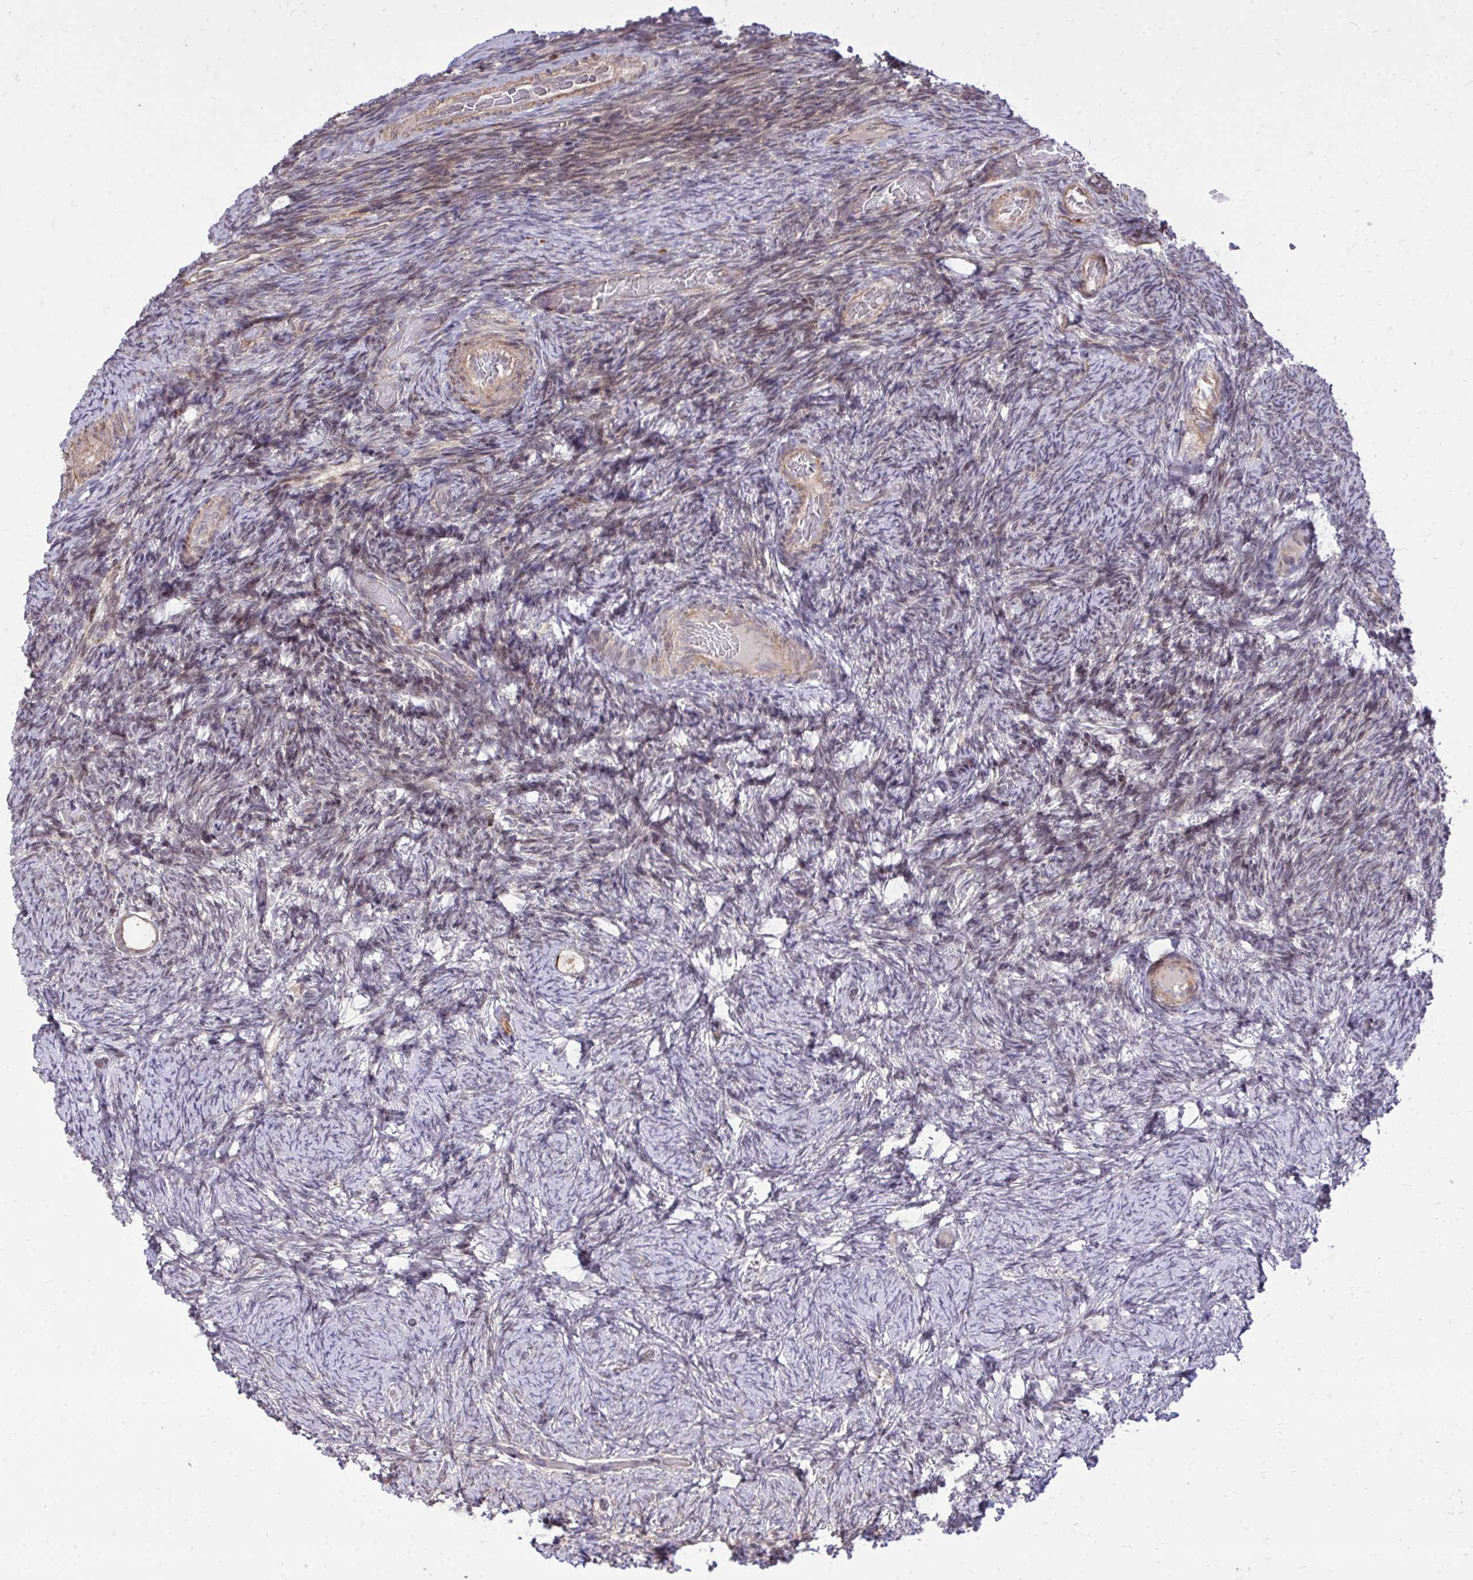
{"staining": {"intensity": "moderate", "quantity": ">75%", "location": "cytoplasmic/membranous"}, "tissue": "ovary", "cell_type": "Follicle cells", "image_type": "normal", "snomed": [{"axis": "morphology", "description": "Normal tissue, NOS"}, {"axis": "topography", "description": "Ovary"}], "caption": "Approximately >75% of follicle cells in unremarkable human ovary demonstrate moderate cytoplasmic/membranous protein expression as visualized by brown immunohistochemical staining.", "gene": "SLC7A5", "patient": {"sex": "female", "age": 34}}